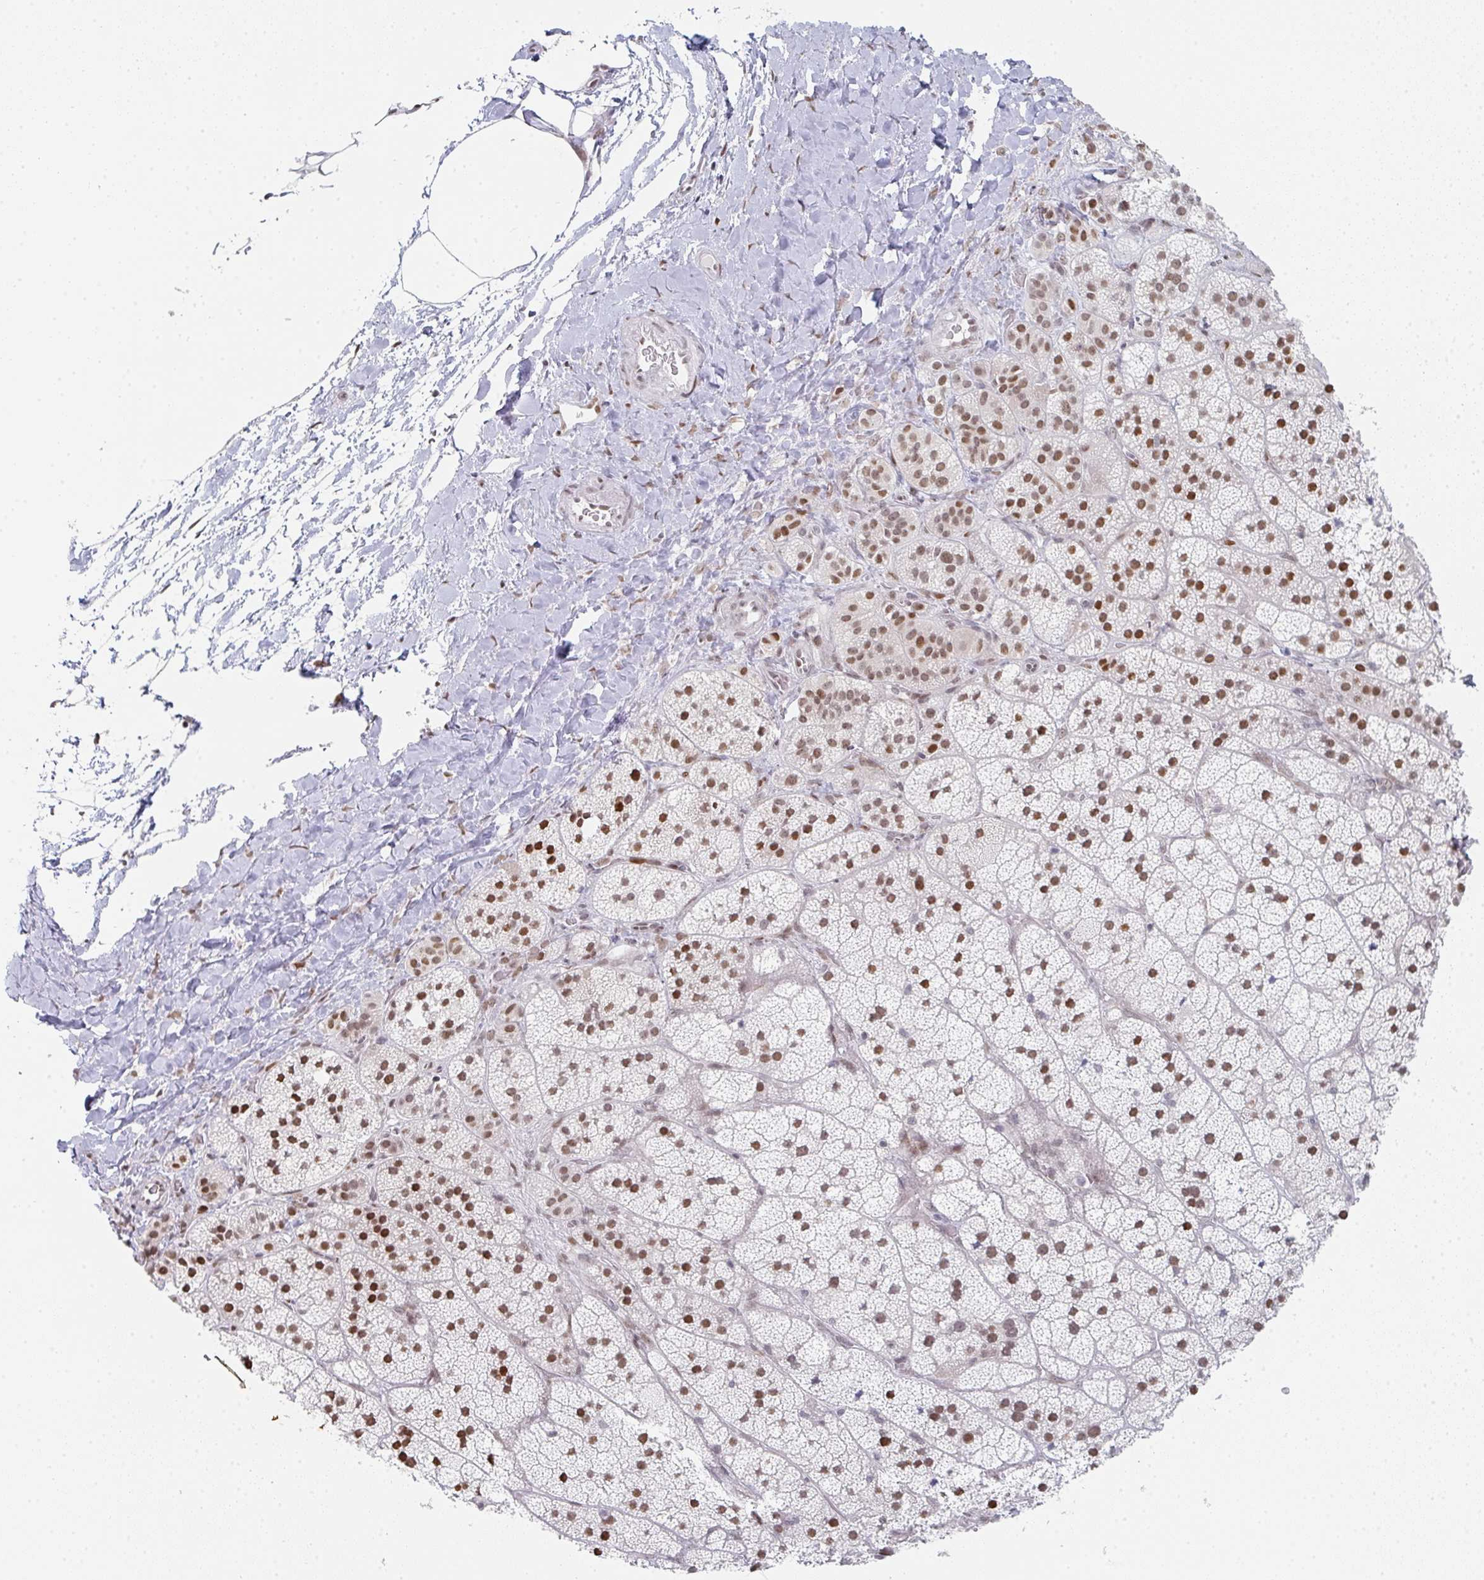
{"staining": {"intensity": "strong", "quantity": "25%-75%", "location": "nuclear"}, "tissue": "adrenal gland", "cell_type": "Glandular cells", "image_type": "normal", "snomed": [{"axis": "morphology", "description": "Normal tissue, NOS"}, {"axis": "topography", "description": "Adrenal gland"}], "caption": "Immunohistochemistry image of unremarkable adrenal gland: adrenal gland stained using immunohistochemistry shows high levels of strong protein expression localized specifically in the nuclear of glandular cells, appearing as a nuclear brown color.", "gene": "POU2AF2", "patient": {"sex": "male", "age": 57}}